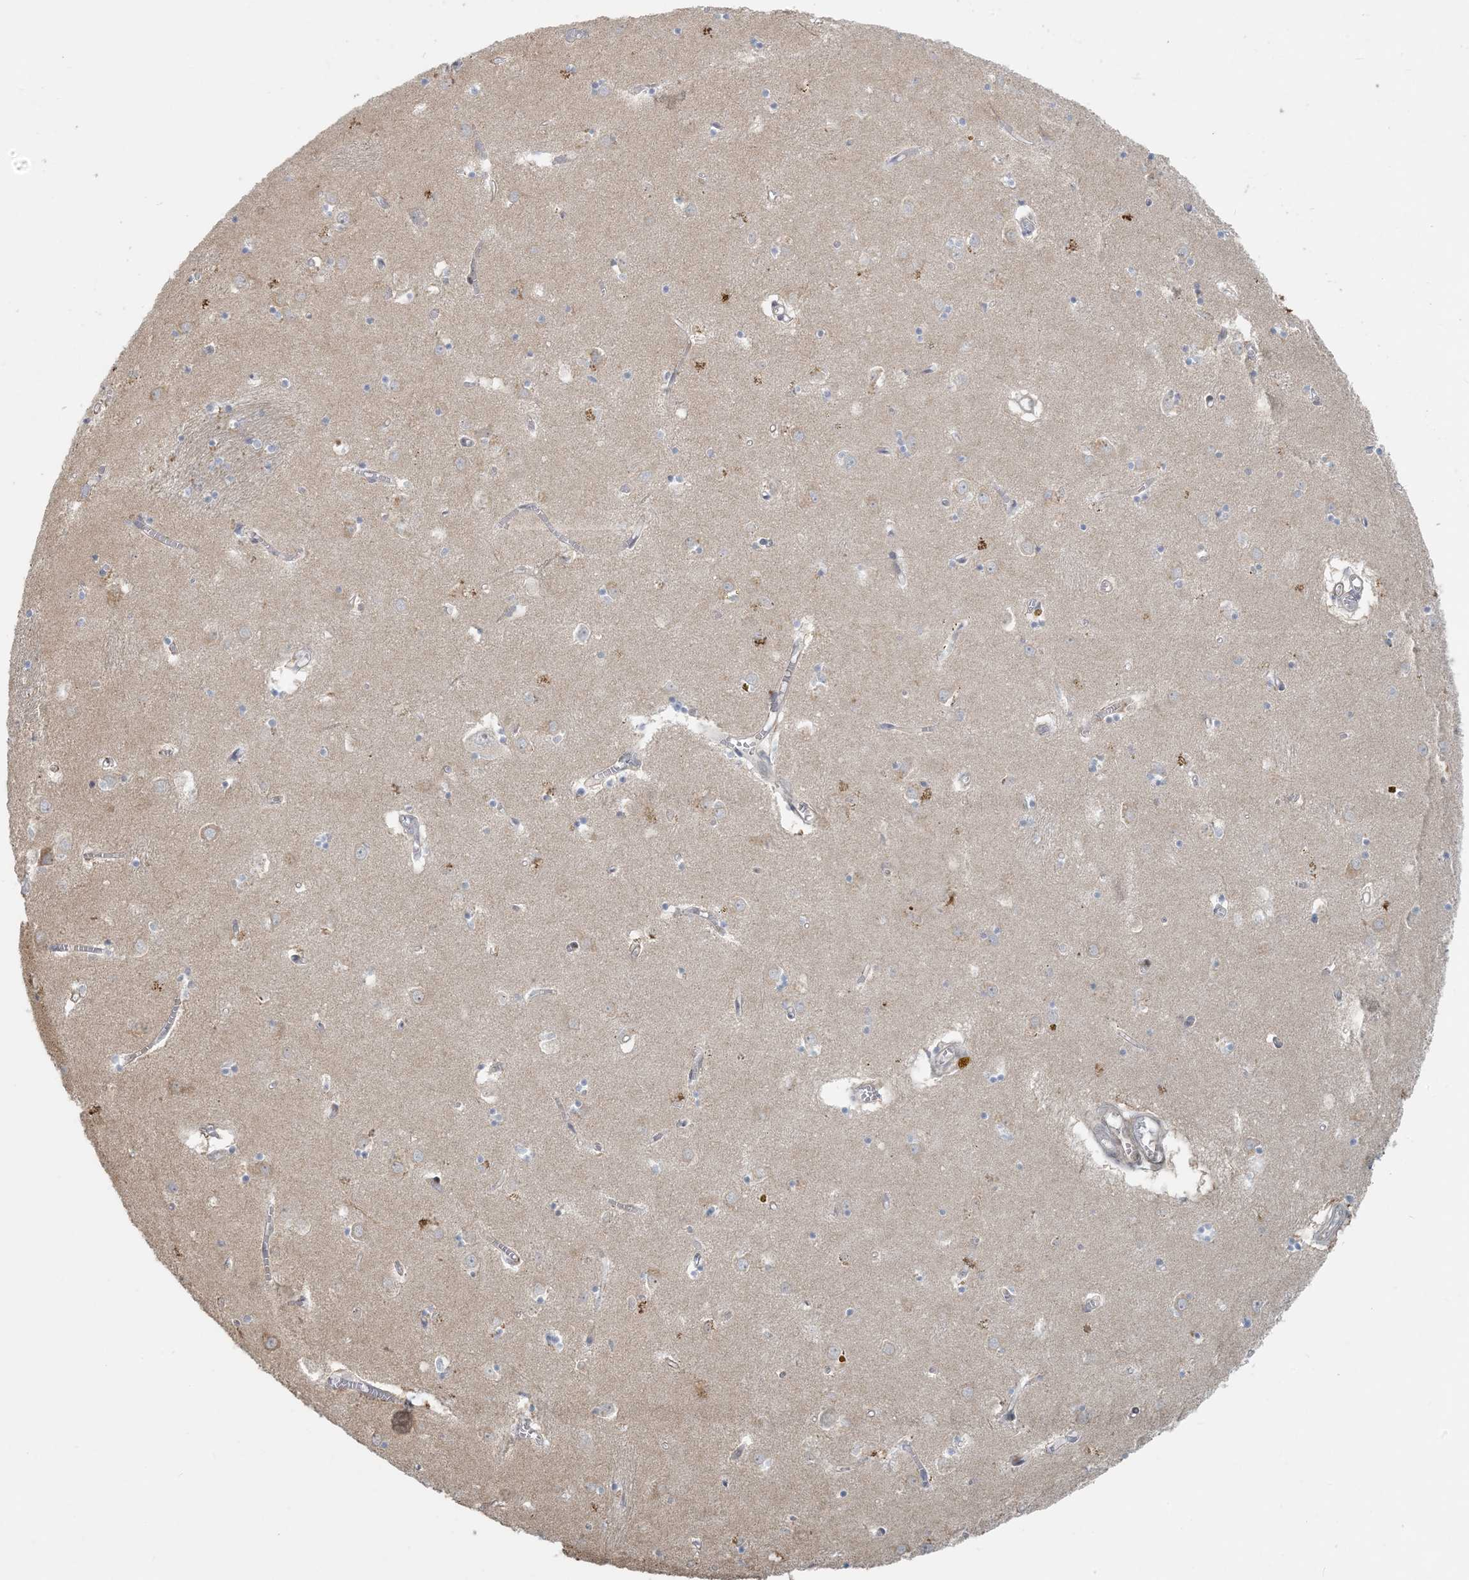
{"staining": {"intensity": "moderate", "quantity": "<25%", "location": "cytoplasmic/membranous,nuclear"}, "tissue": "caudate", "cell_type": "Glial cells", "image_type": "normal", "snomed": [{"axis": "morphology", "description": "Normal tissue, NOS"}, {"axis": "topography", "description": "Lateral ventricle wall"}], "caption": "Moderate cytoplasmic/membranous,nuclear protein expression is present in approximately <25% of glial cells in caudate.", "gene": "BCORL1", "patient": {"sex": "male", "age": 70}}